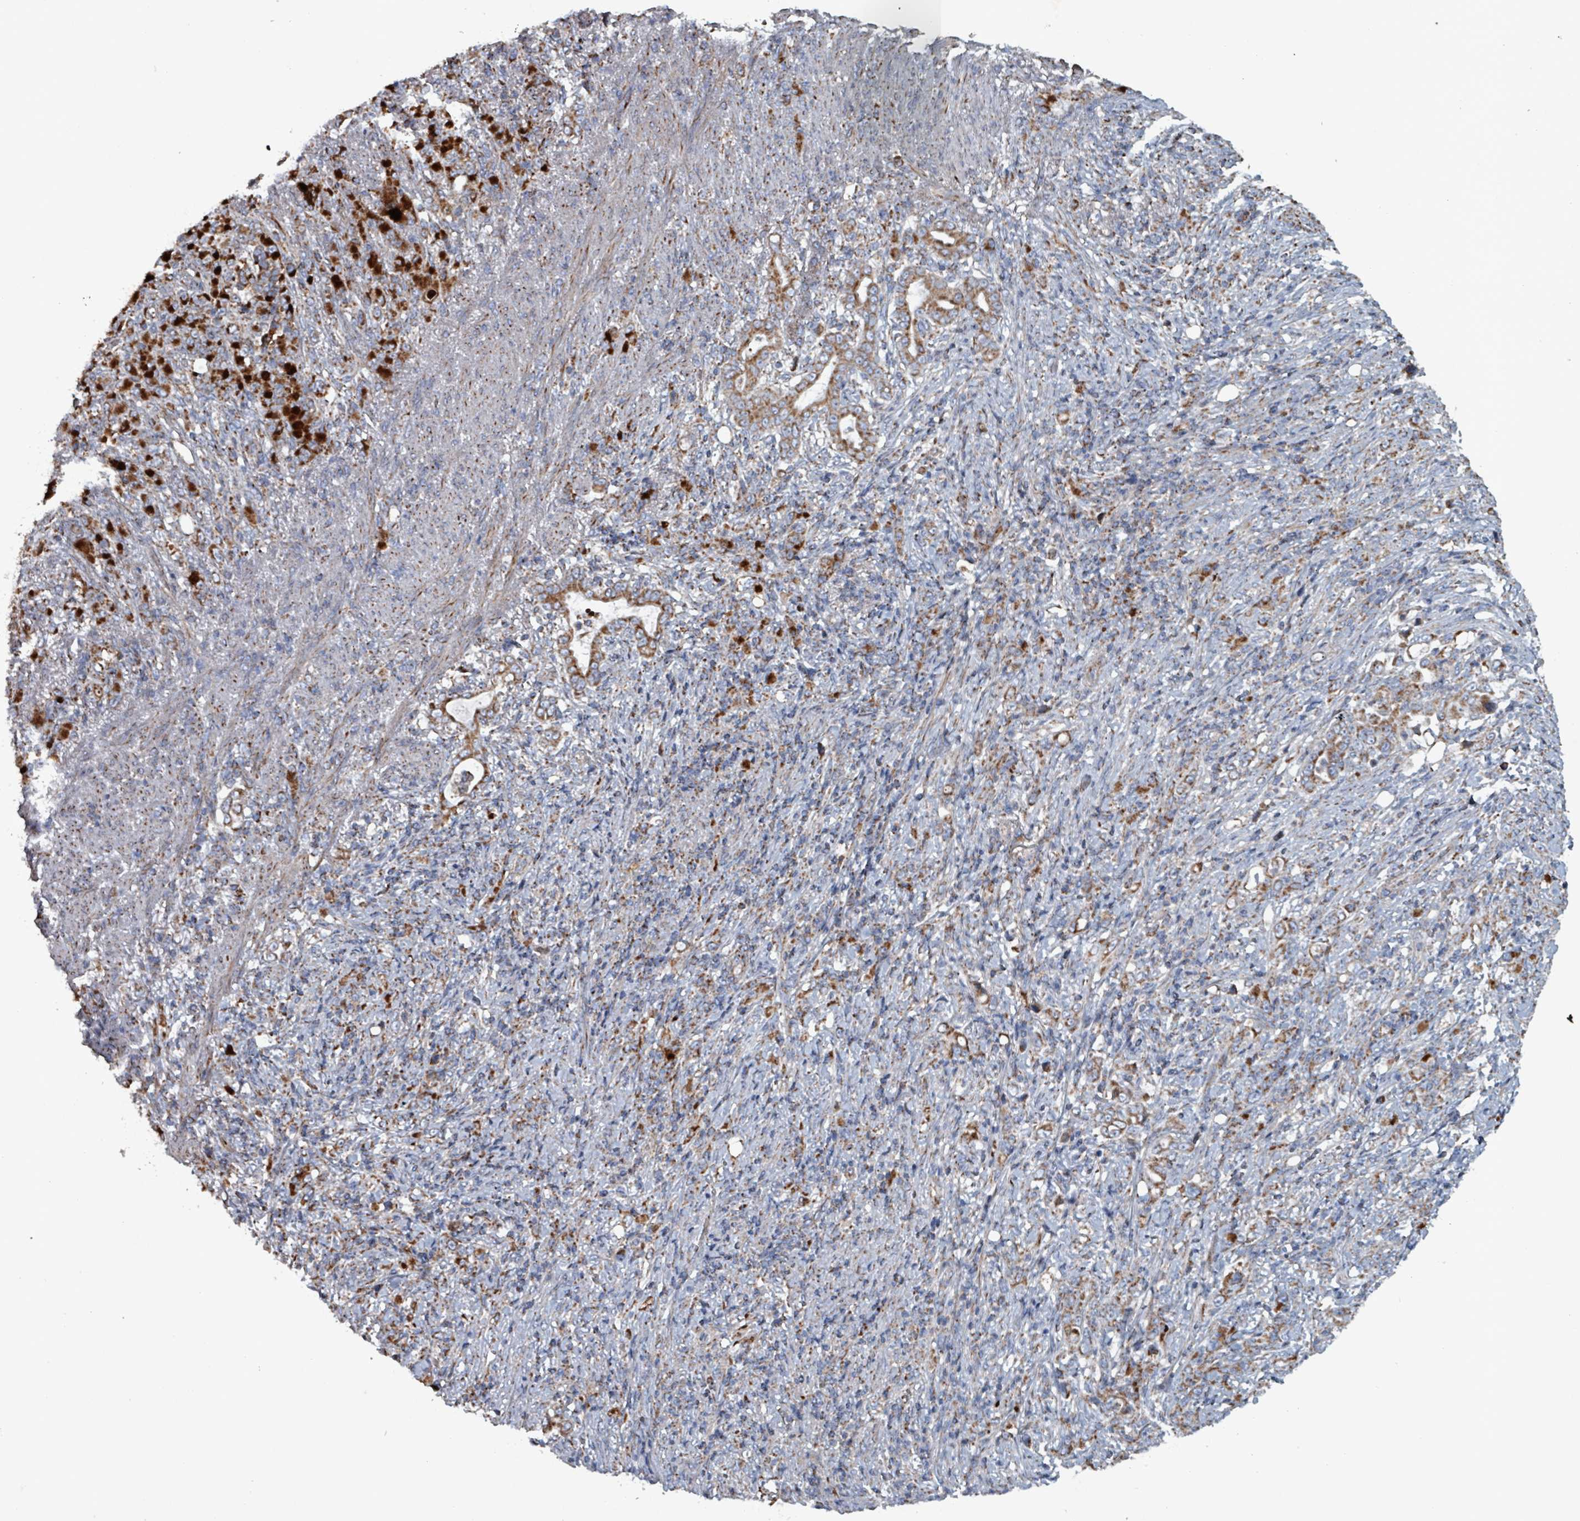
{"staining": {"intensity": "moderate", "quantity": ">75%", "location": "cytoplasmic/membranous"}, "tissue": "stomach cancer", "cell_type": "Tumor cells", "image_type": "cancer", "snomed": [{"axis": "morphology", "description": "Normal tissue, NOS"}, {"axis": "morphology", "description": "Adenocarcinoma, NOS"}, {"axis": "topography", "description": "Stomach"}], "caption": "Immunohistochemical staining of human stomach adenocarcinoma reveals medium levels of moderate cytoplasmic/membranous positivity in about >75% of tumor cells.", "gene": "ABHD18", "patient": {"sex": "female", "age": 79}}